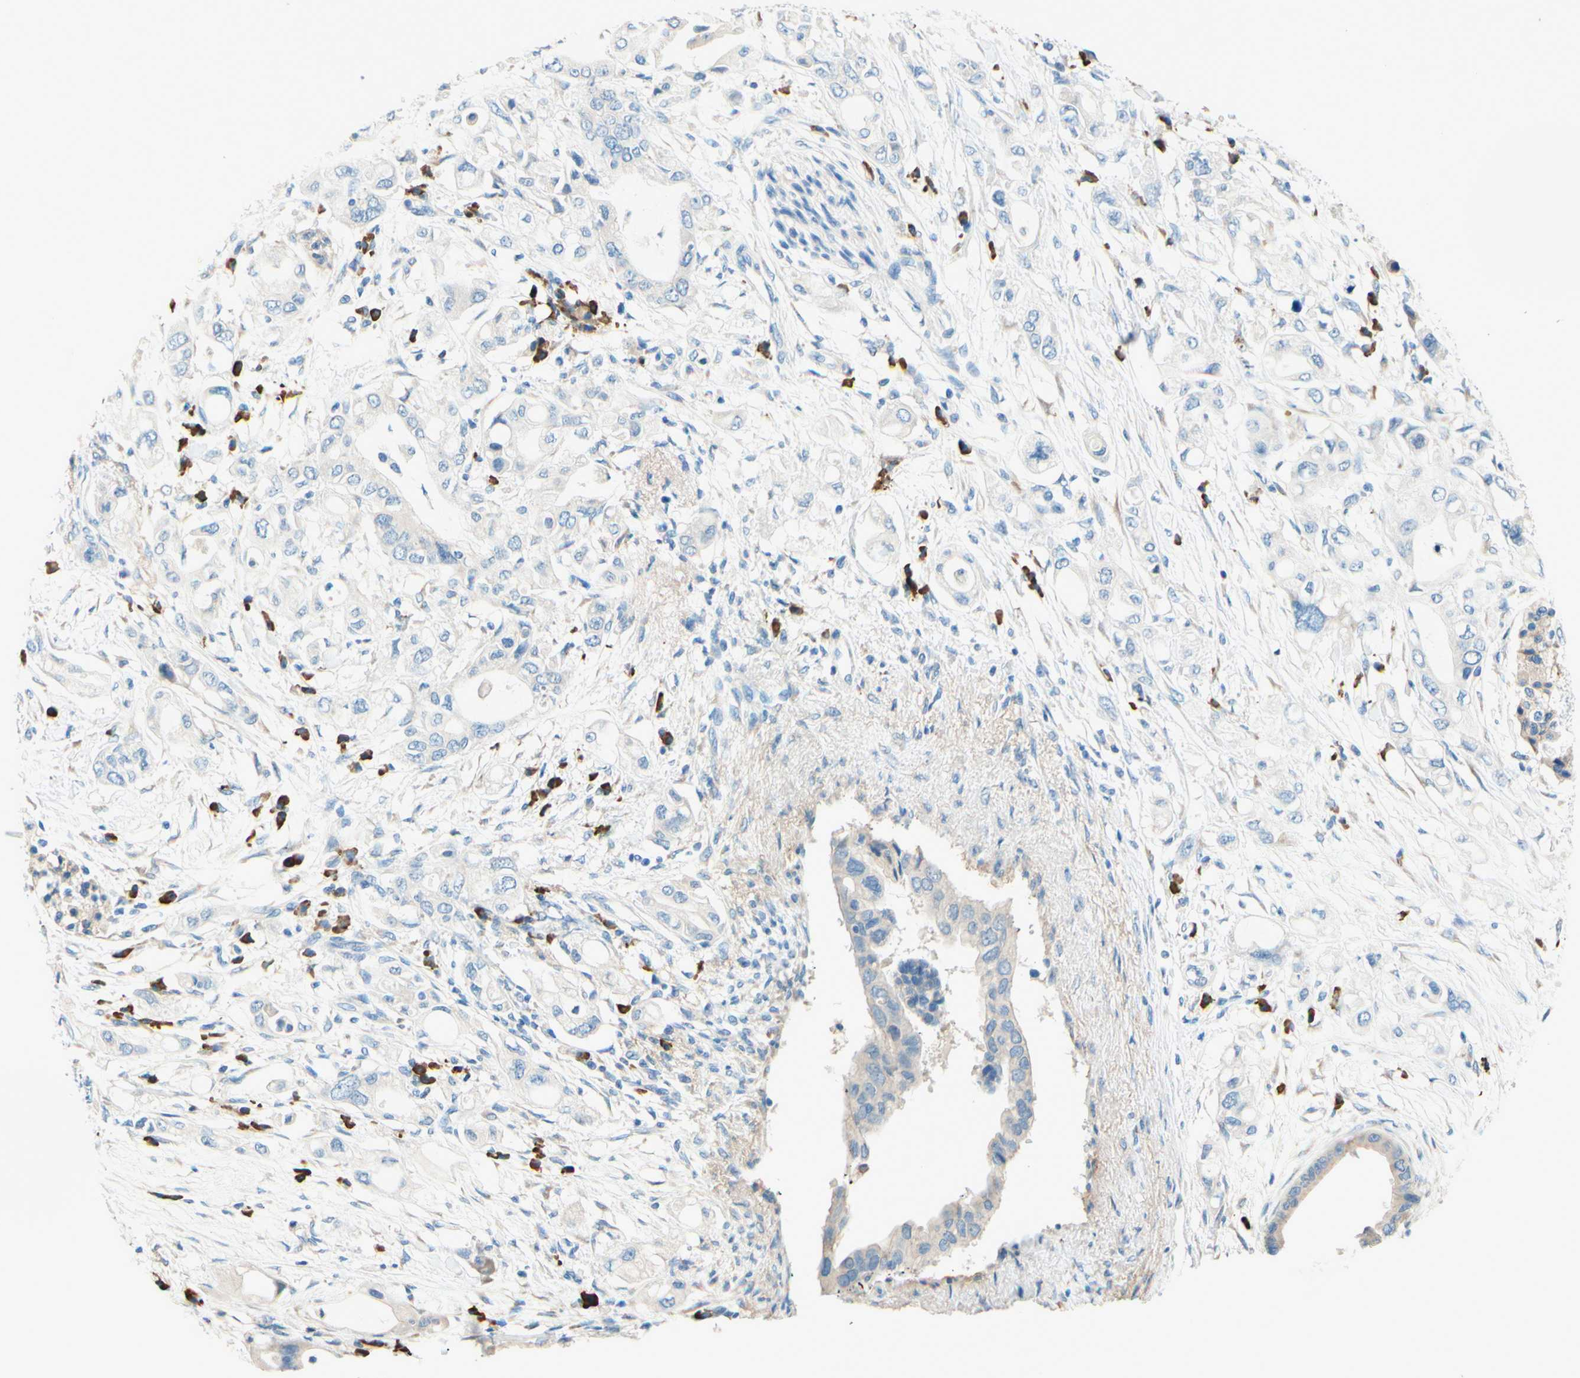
{"staining": {"intensity": "negative", "quantity": "none", "location": "none"}, "tissue": "pancreatic cancer", "cell_type": "Tumor cells", "image_type": "cancer", "snomed": [{"axis": "morphology", "description": "Adenocarcinoma, NOS"}, {"axis": "topography", "description": "Pancreas"}], "caption": "Pancreatic cancer (adenocarcinoma) was stained to show a protein in brown. There is no significant staining in tumor cells.", "gene": "PASD1", "patient": {"sex": "female", "age": 56}}